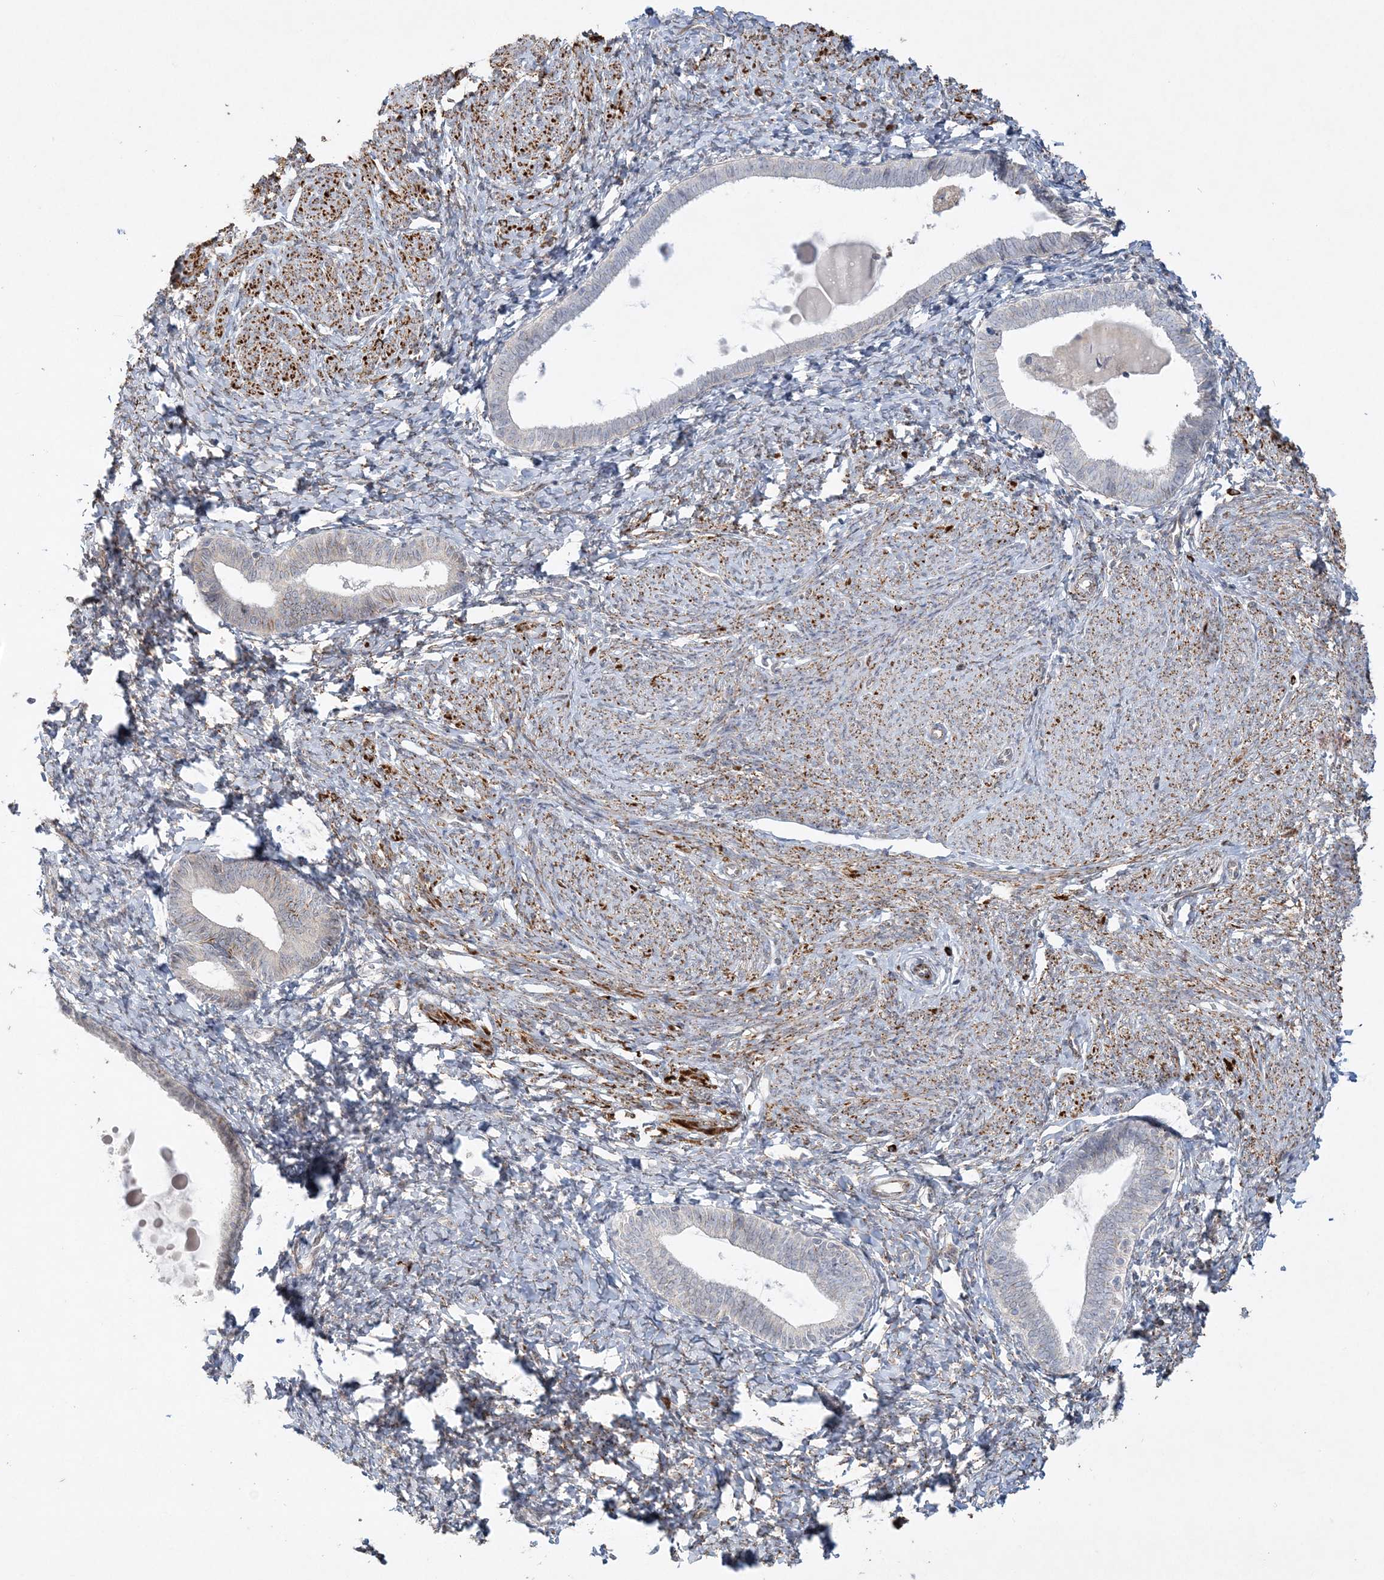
{"staining": {"intensity": "weak", "quantity": "<25%", "location": "cytoplasmic/membranous"}, "tissue": "endometrium", "cell_type": "Cells in endometrial stroma", "image_type": "normal", "snomed": [{"axis": "morphology", "description": "Normal tissue, NOS"}, {"axis": "topography", "description": "Endometrium"}], "caption": "Micrograph shows no protein positivity in cells in endometrial stroma of normal endometrium.", "gene": "INPP1", "patient": {"sex": "female", "age": 72}}